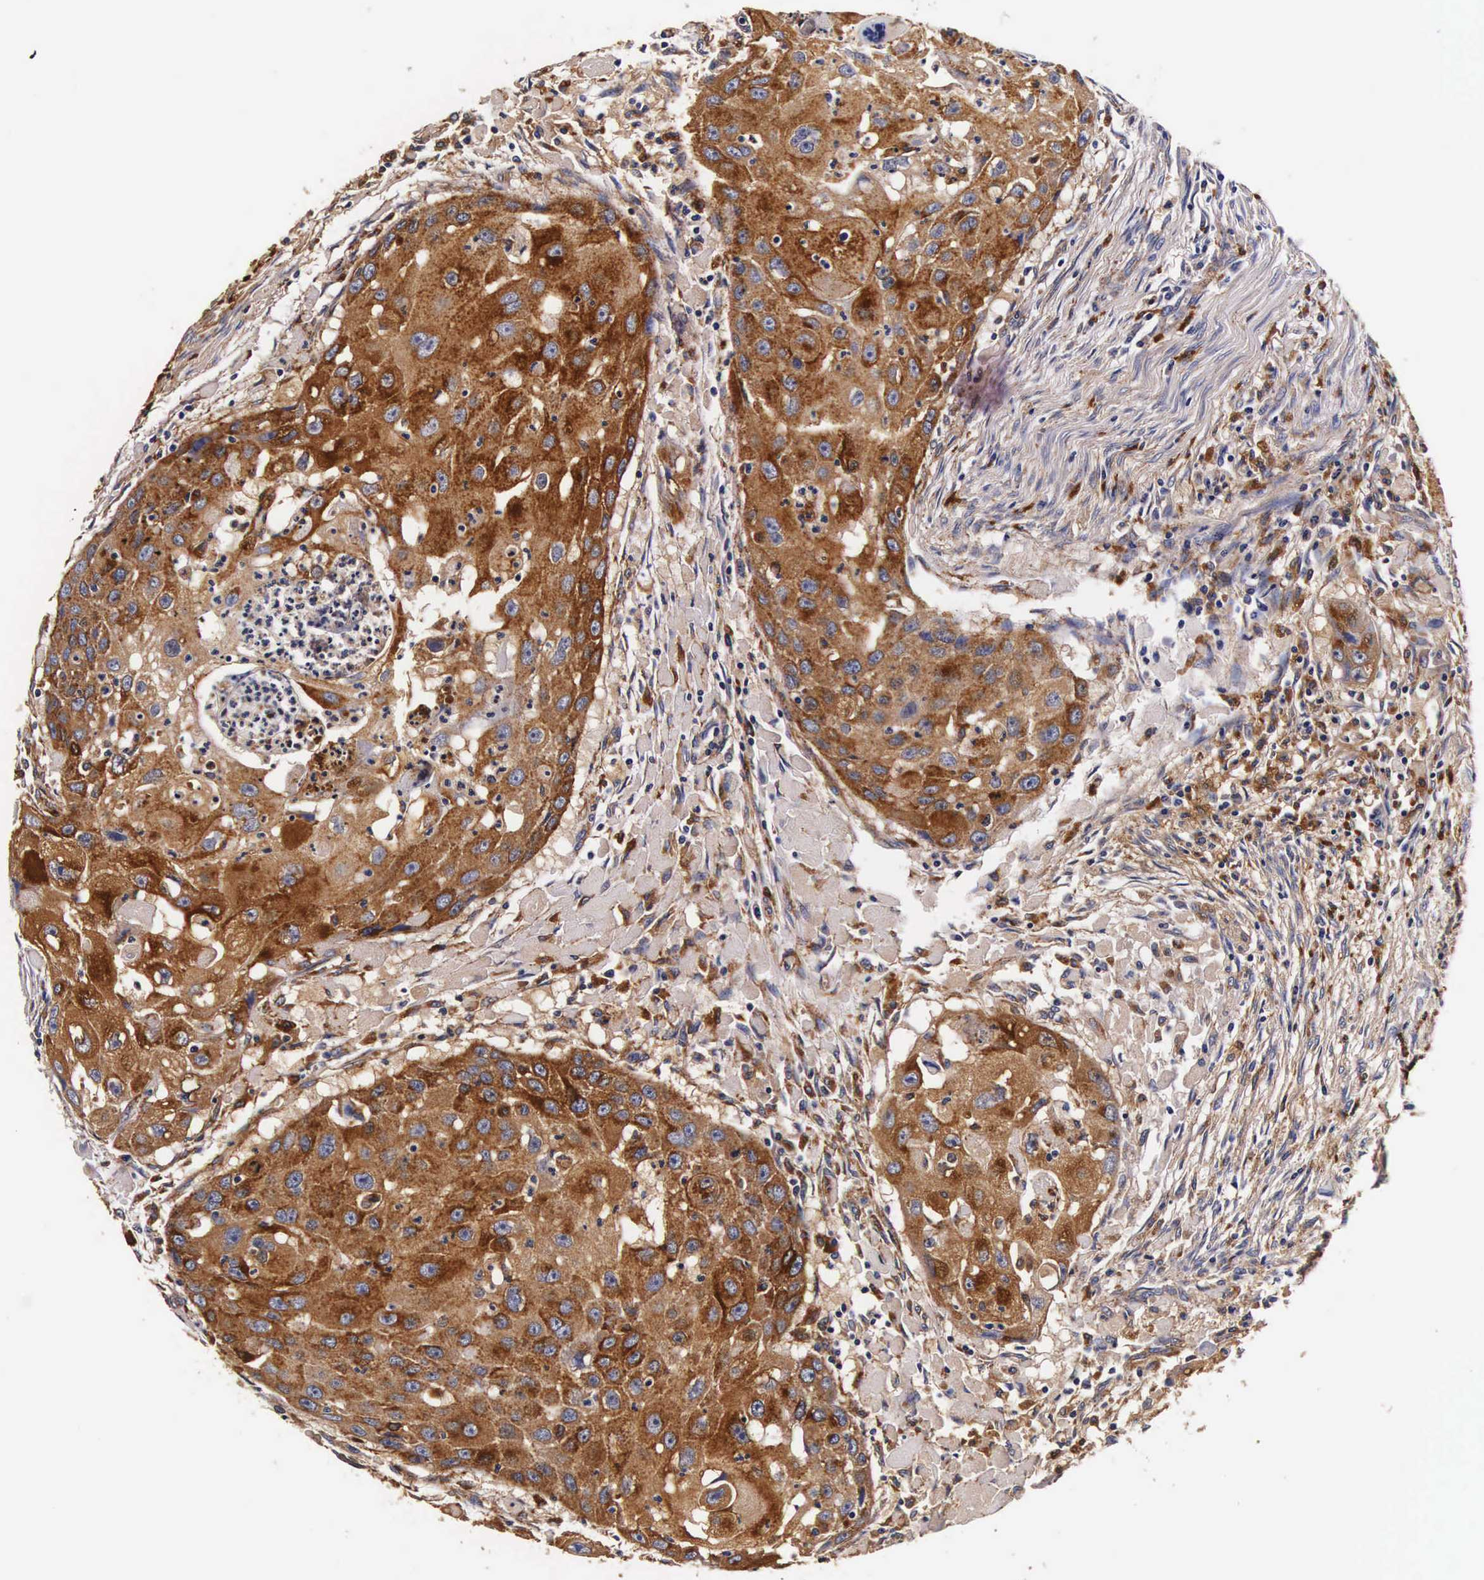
{"staining": {"intensity": "strong", "quantity": ">75%", "location": "cytoplasmic/membranous"}, "tissue": "head and neck cancer", "cell_type": "Tumor cells", "image_type": "cancer", "snomed": [{"axis": "morphology", "description": "Squamous cell carcinoma, NOS"}, {"axis": "topography", "description": "Head-Neck"}], "caption": "Brown immunohistochemical staining in human head and neck squamous cell carcinoma reveals strong cytoplasmic/membranous expression in about >75% of tumor cells.", "gene": "CTSB", "patient": {"sex": "male", "age": 64}}